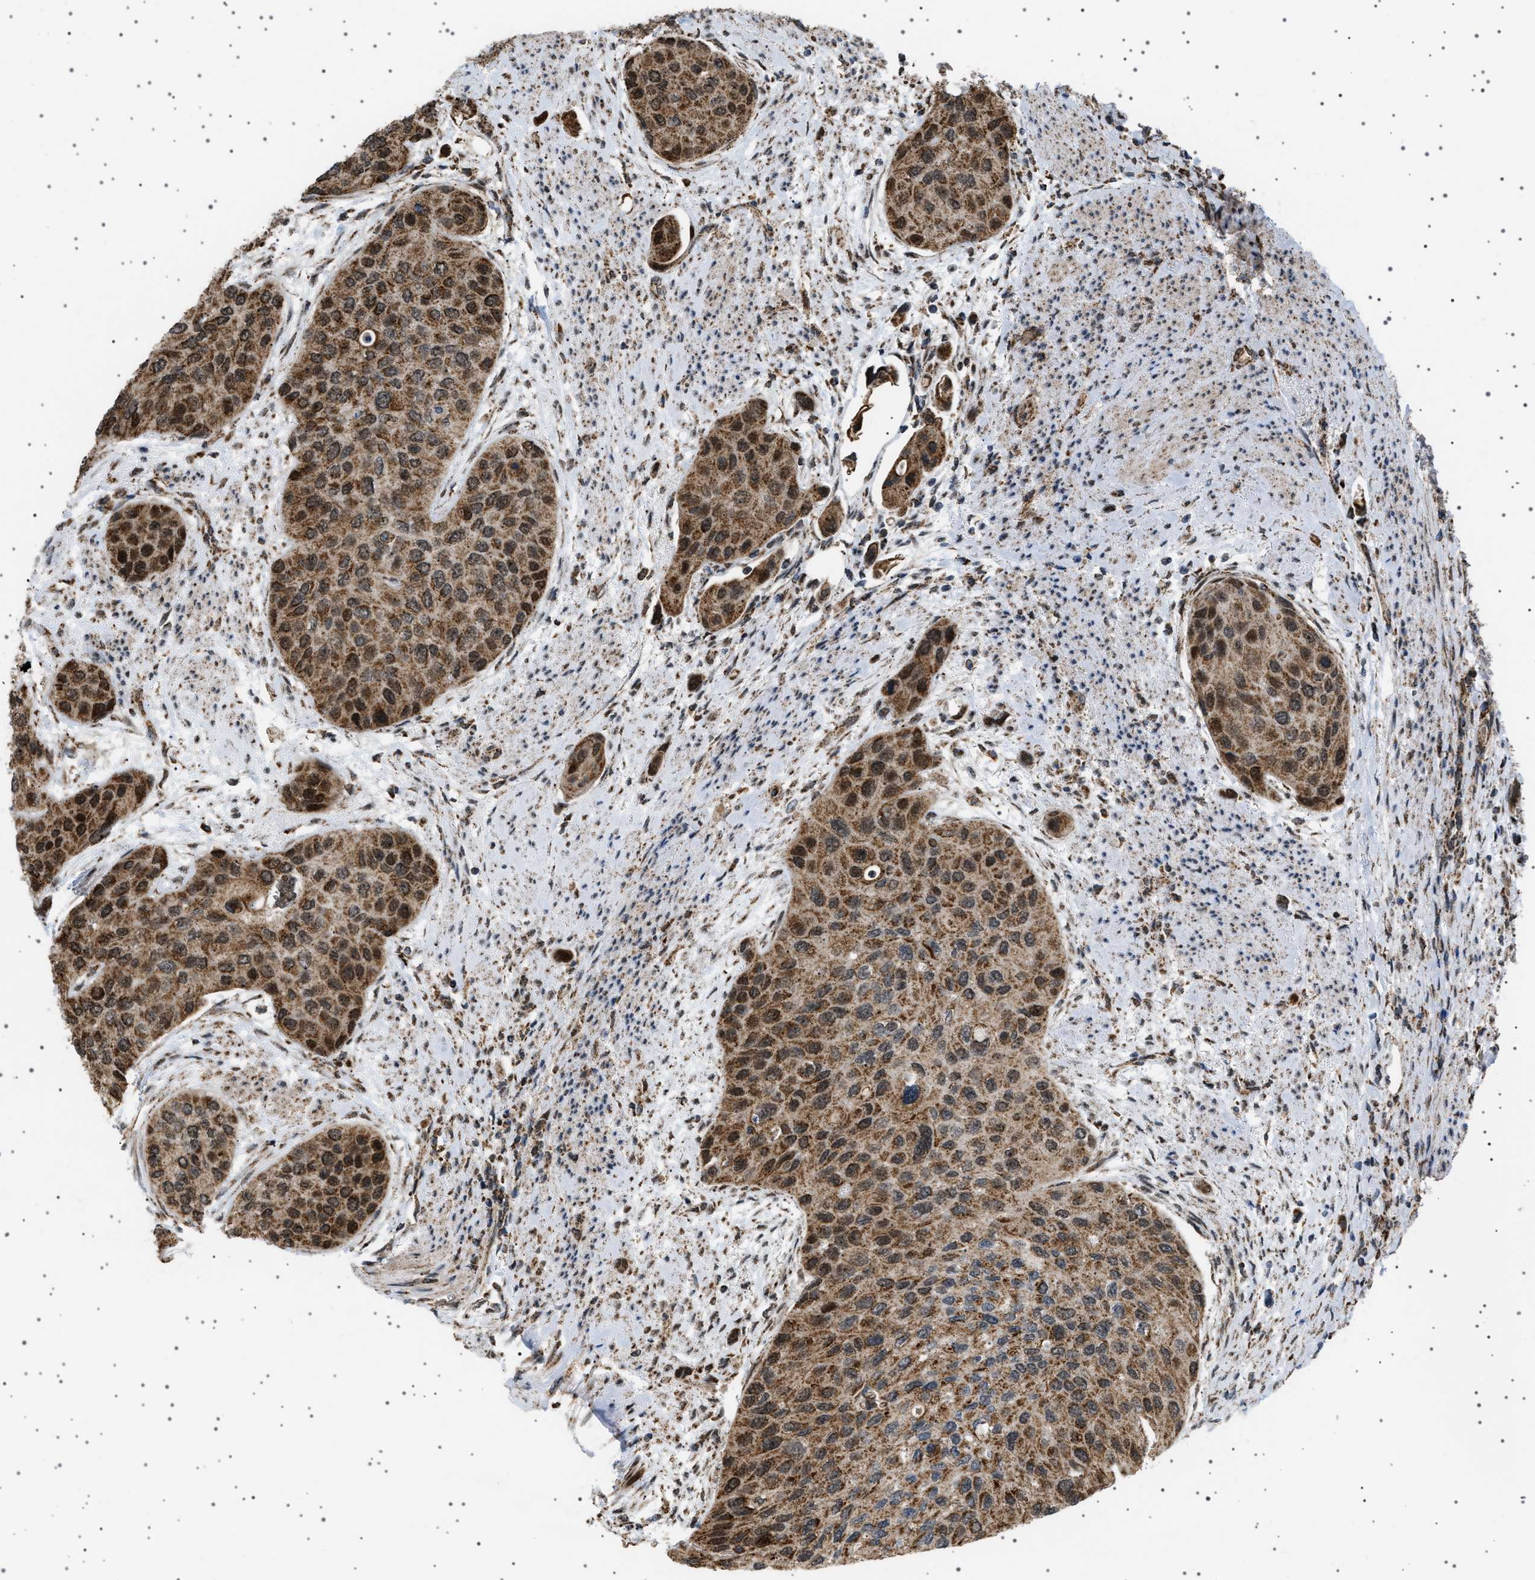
{"staining": {"intensity": "strong", "quantity": ">75%", "location": "cytoplasmic/membranous,nuclear"}, "tissue": "urothelial cancer", "cell_type": "Tumor cells", "image_type": "cancer", "snomed": [{"axis": "morphology", "description": "Urothelial carcinoma, High grade"}, {"axis": "topography", "description": "Urinary bladder"}], "caption": "Protein expression analysis of urothelial cancer shows strong cytoplasmic/membranous and nuclear expression in approximately >75% of tumor cells. The staining is performed using DAB brown chromogen to label protein expression. The nuclei are counter-stained blue using hematoxylin.", "gene": "MELK", "patient": {"sex": "female", "age": 56}}